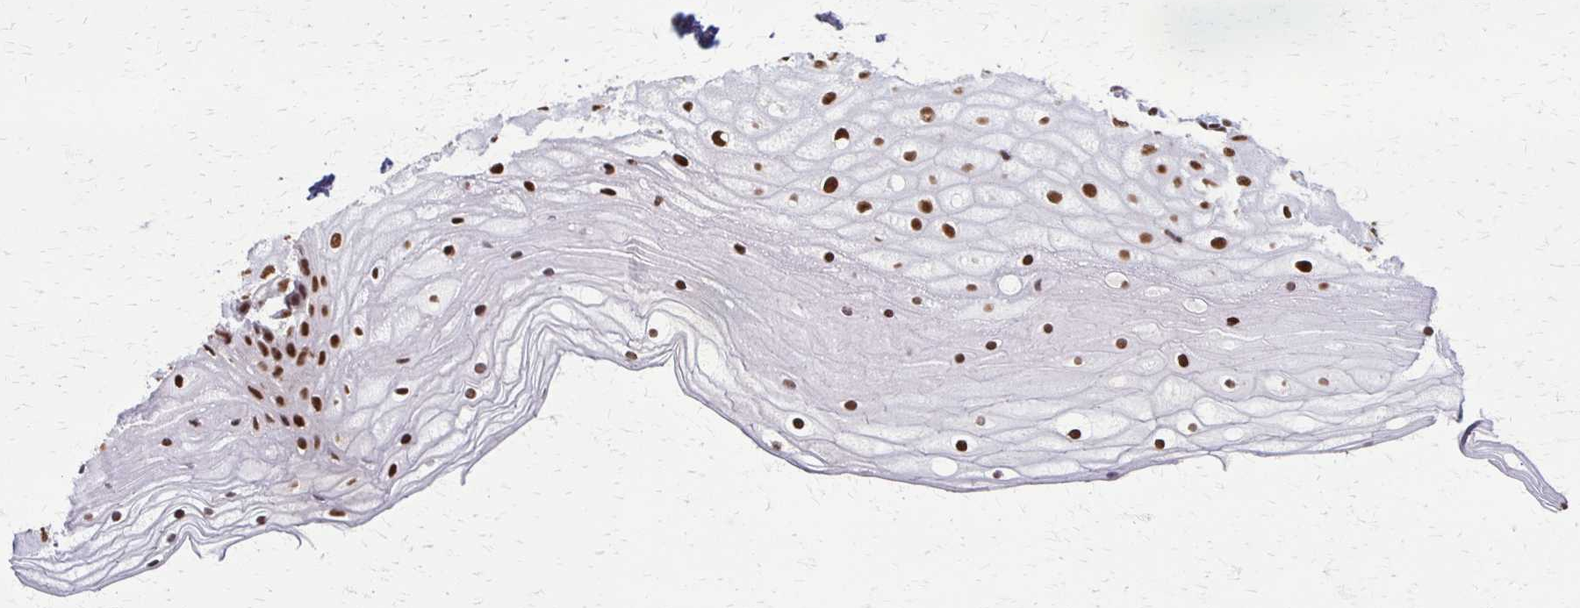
{"staining": {"intensity": "strong", "quantity": ">75%", "location": "nuclear"}, "tissue": "cervix", "cell_type": "Glandular cells", "image_type": "normal", "snomed": [{"axis": "morphology", "description": "Normal tissue, NOS"}, {"axis": "topography", "description": "Cervix"}], "caption": "Immunohistochemical staining of unremarkable human cervix shows strong nuclear protein positivity in approximately >75% of glandular cells.", "gene": "XRCC6", "patient": {"sex": "female", "age": 36}}